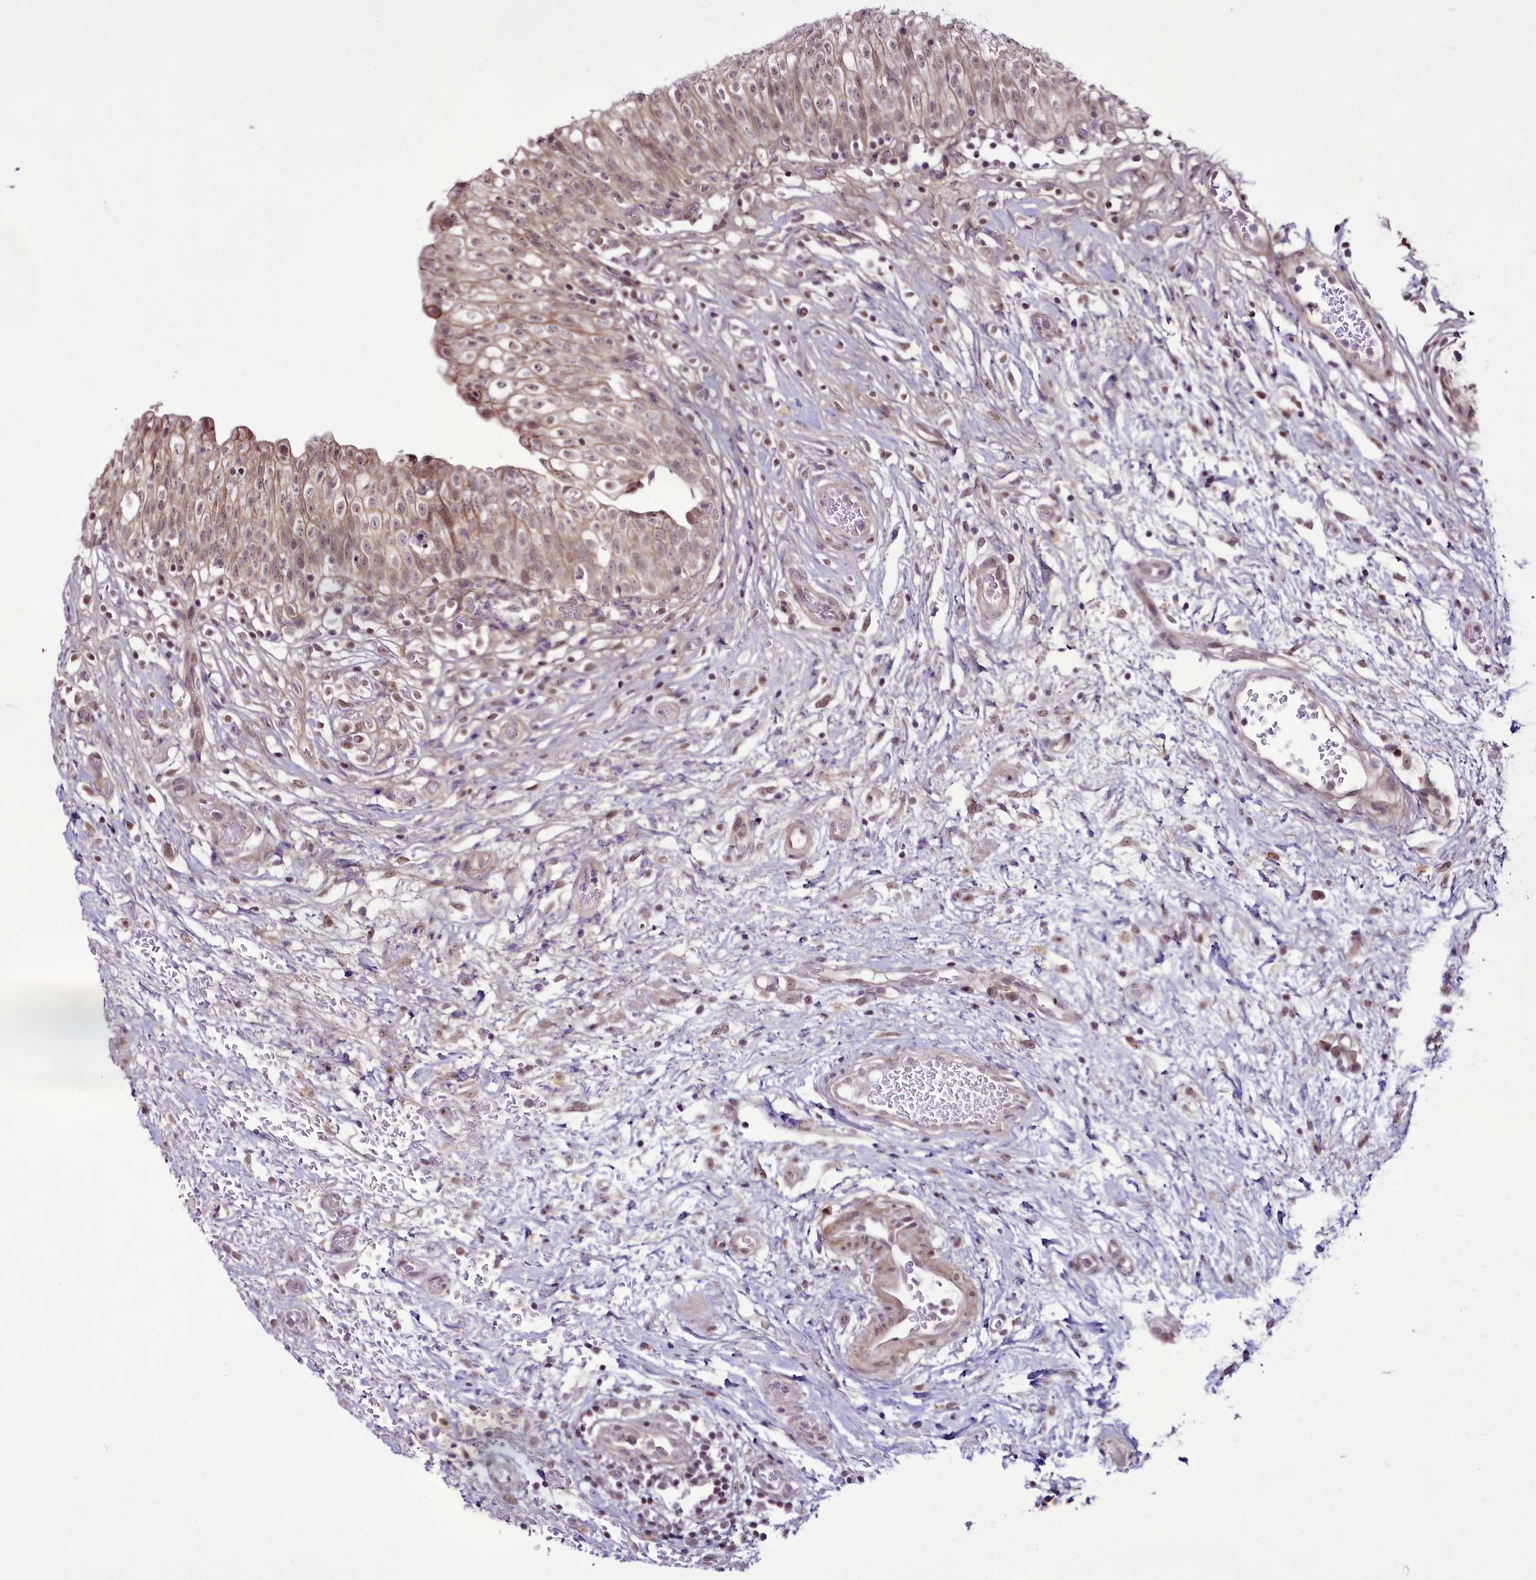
{"staining": {"intensity": "moderate", "quantity": ">75%", "location": "cytoplasmic/membranous,nuclear"}, "tissue": "urinary bladder", "cell_type": "Urothelial cells", "image_type": "normal", "snomed": [{"axis": "morphology", "description": "Normal tissue, NOS"}, {"axis": "topography", "description": "Urinary bladder"}], "caption": "High-magnification brightfield microscopy of unremarkable urinary bladder stained with DAB (brown) and counterstained with hematoxylin (blue). urothelial cells exhibit moderate cytoplasmic/membranous,nuclear staining is identified in approximately>75% of cells.", "gene": "RSBN1", "patient": {"sex": "male", "age": 55}}